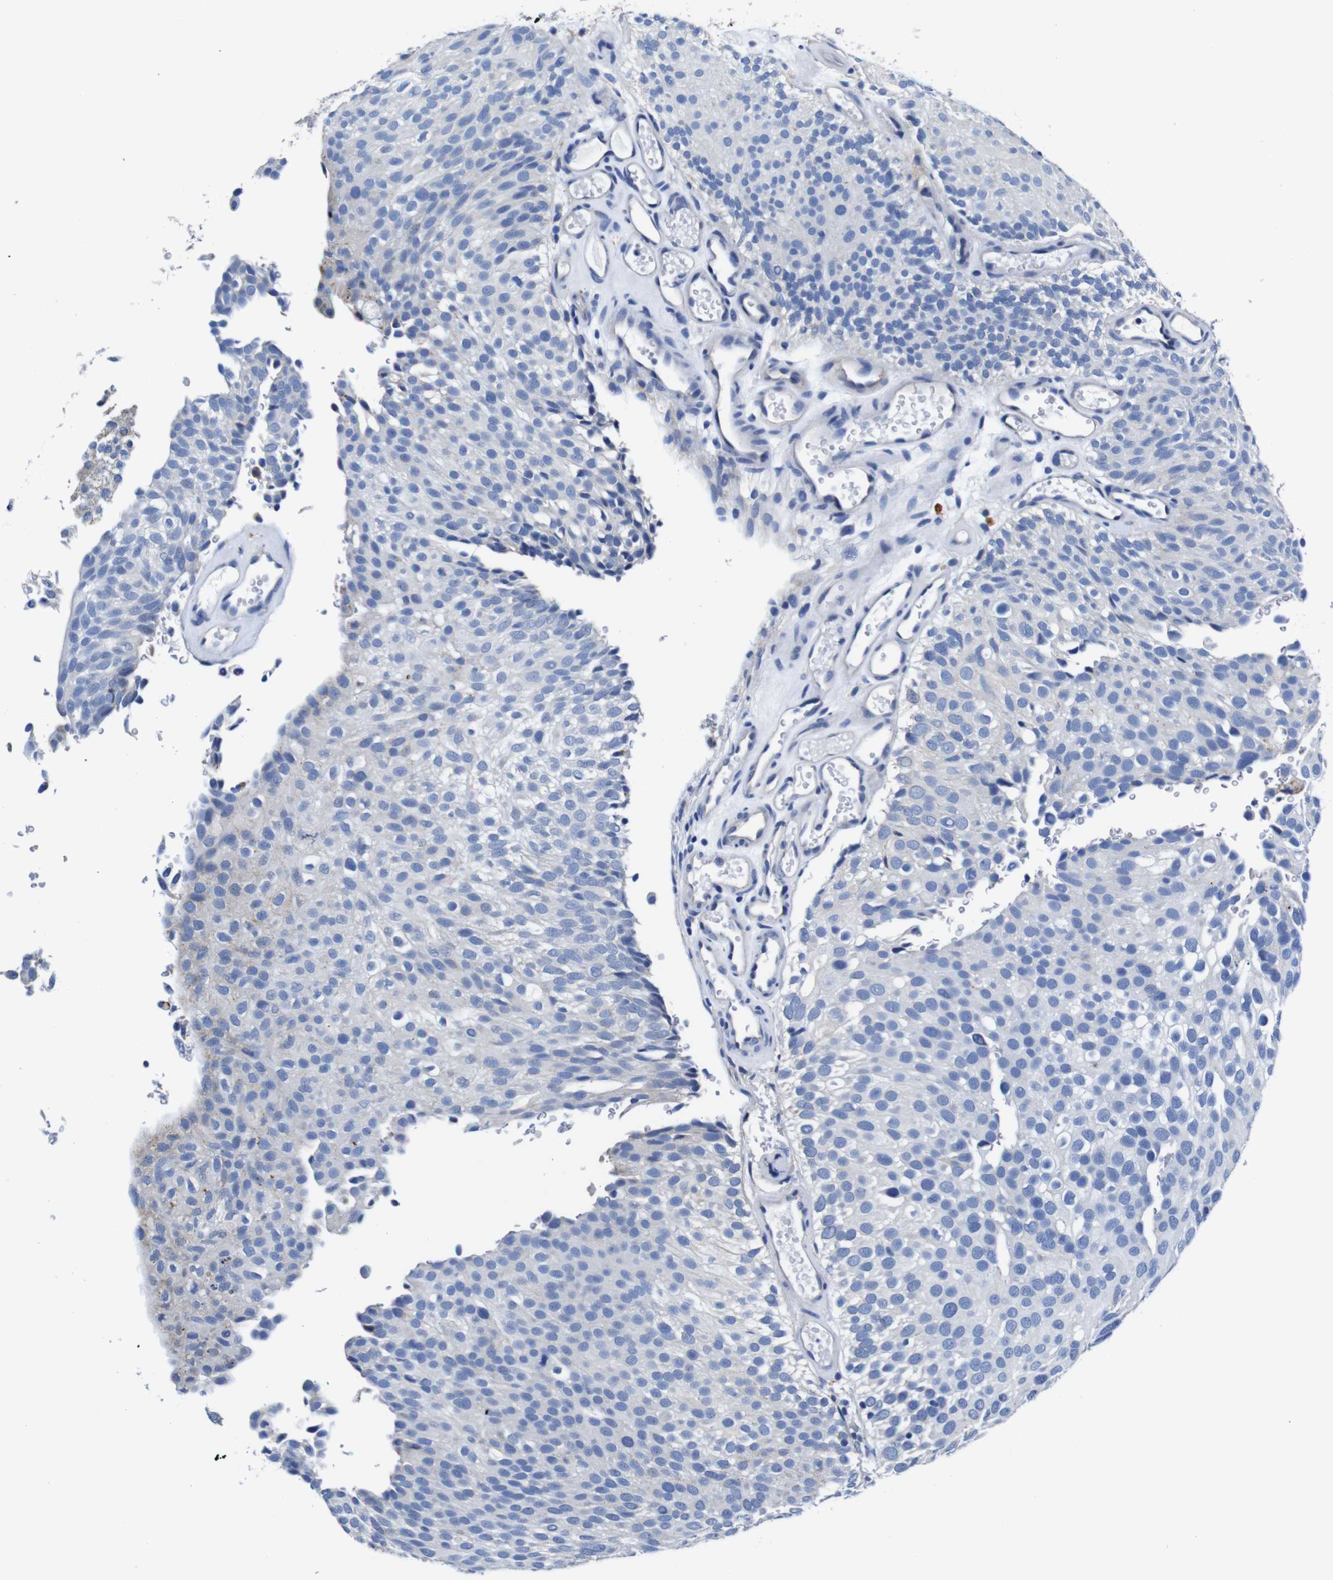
{"staining": {"intensity": "negative", "quantity": "none", "location": "none"}, "tissue": "urothelial cancer", "cell_type": "Tumor cells", "image_type": "cancer", "snomed": [{"axis": "morphology", "description": "Urothelial carcinoma, Low grade"}, {"axis": "topography", "description": "Urinary bladder"}], "caption": "A high-resolution photomicrograph shows immunohistochemistry staining of low-grade urothelial carcinoma, which demonstrates no significant positivity in tumor cells.", "gene": "GIMAP2", "patient": {"sex": "male", "age": 78}}